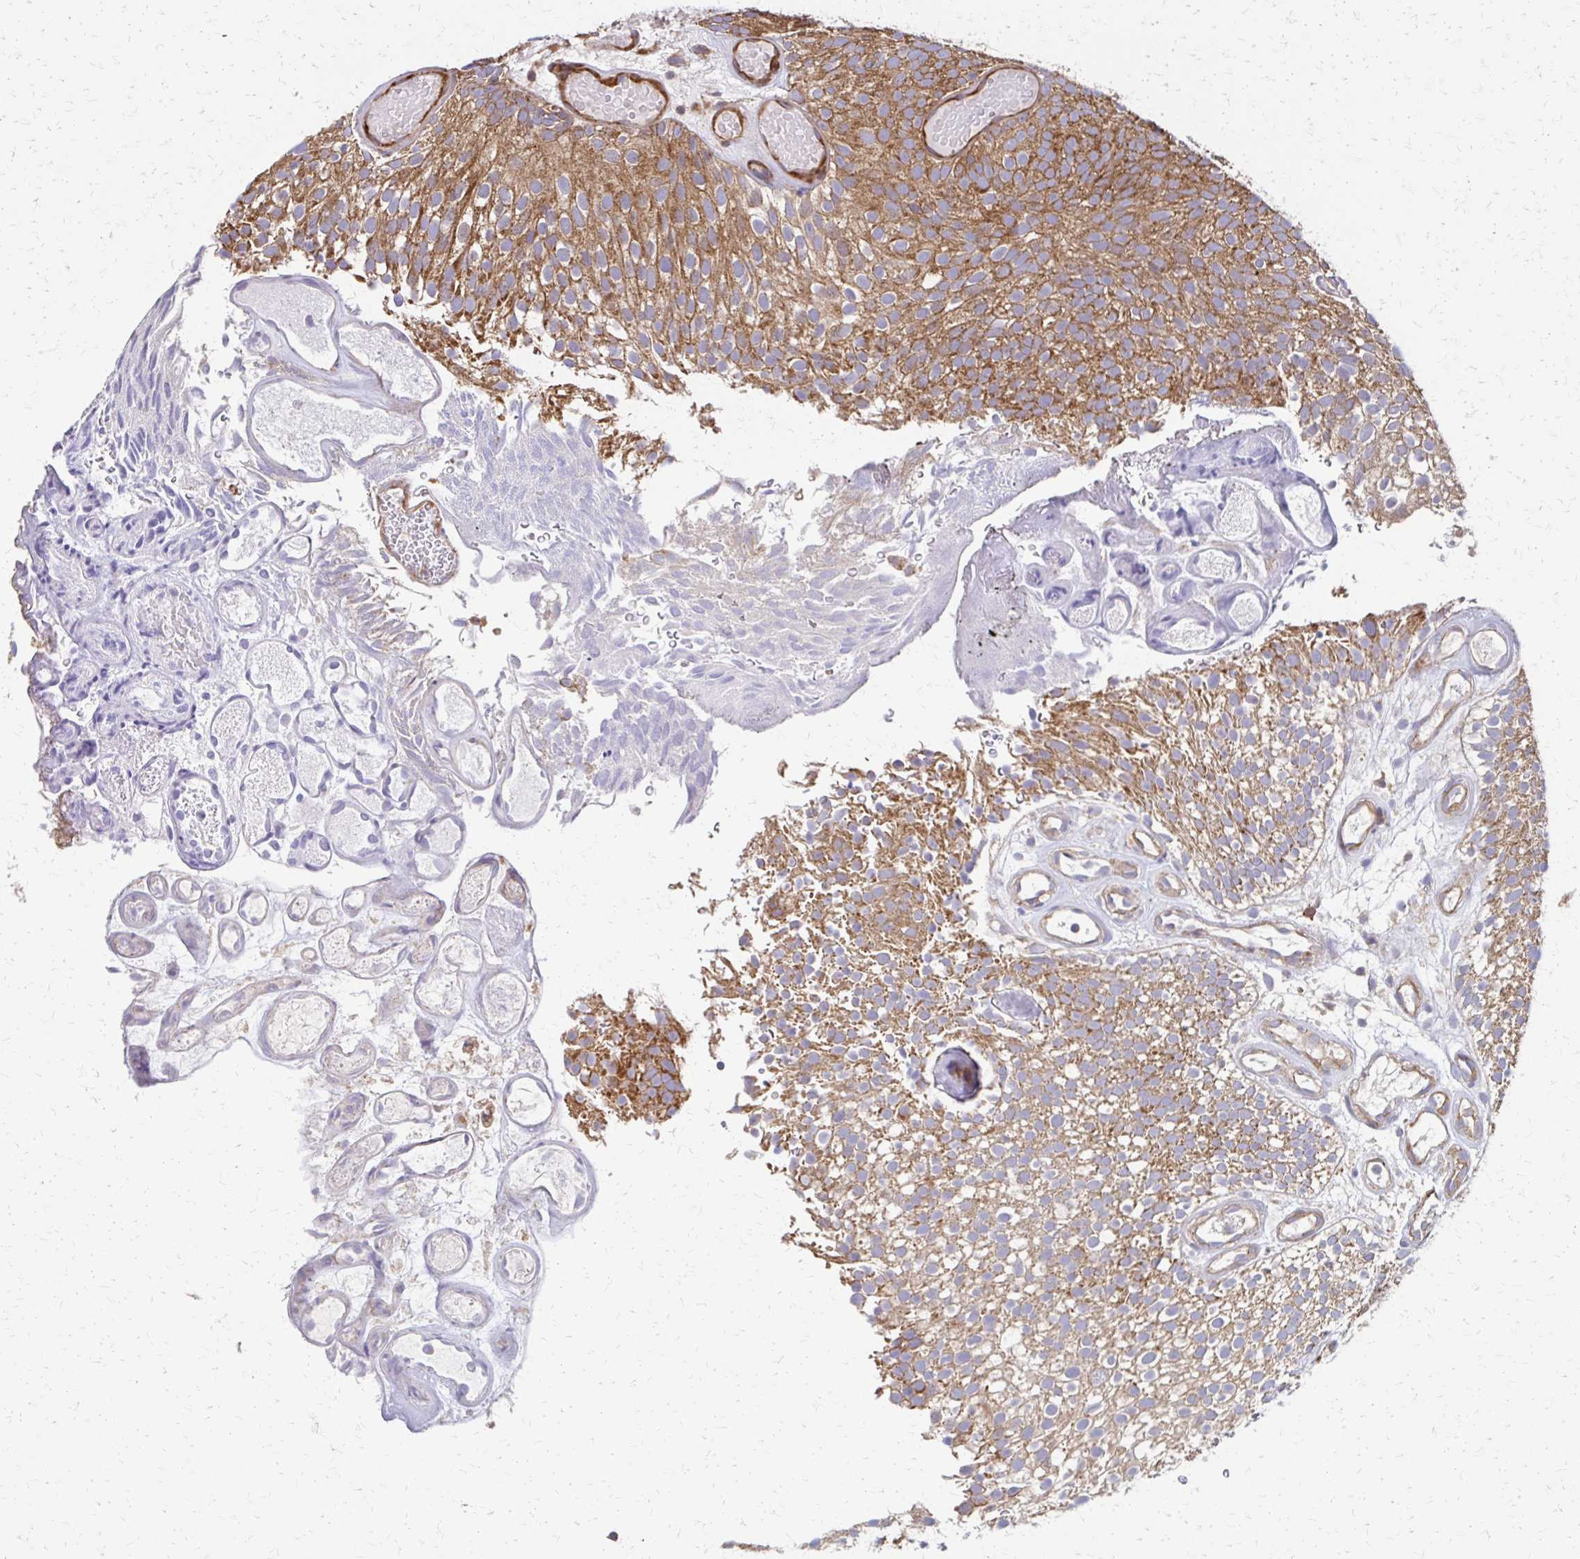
{"staining": {"intensity": "moderate", "quantity": ">75%", "location": "cytoplasmic/membranous"}, "tissue": "urothelial cancer", "cell_type": "Tumor cells", "image_type": "cancer", "snomed": [{"axis": "morphology", "description": "Urothelial carcinoma, Low grade"}, {"axis": "topography", "description": "Urinary bladder"}], "caption": "This photomicrograph reveals immunohistochemistry staining of urothelial cancer, with medium moderate cytoplasmic/membranous positivity in approximately >75% of tumor cells.", "gene": "EEF2", "patient": {"sex": "male", "age": 78}}